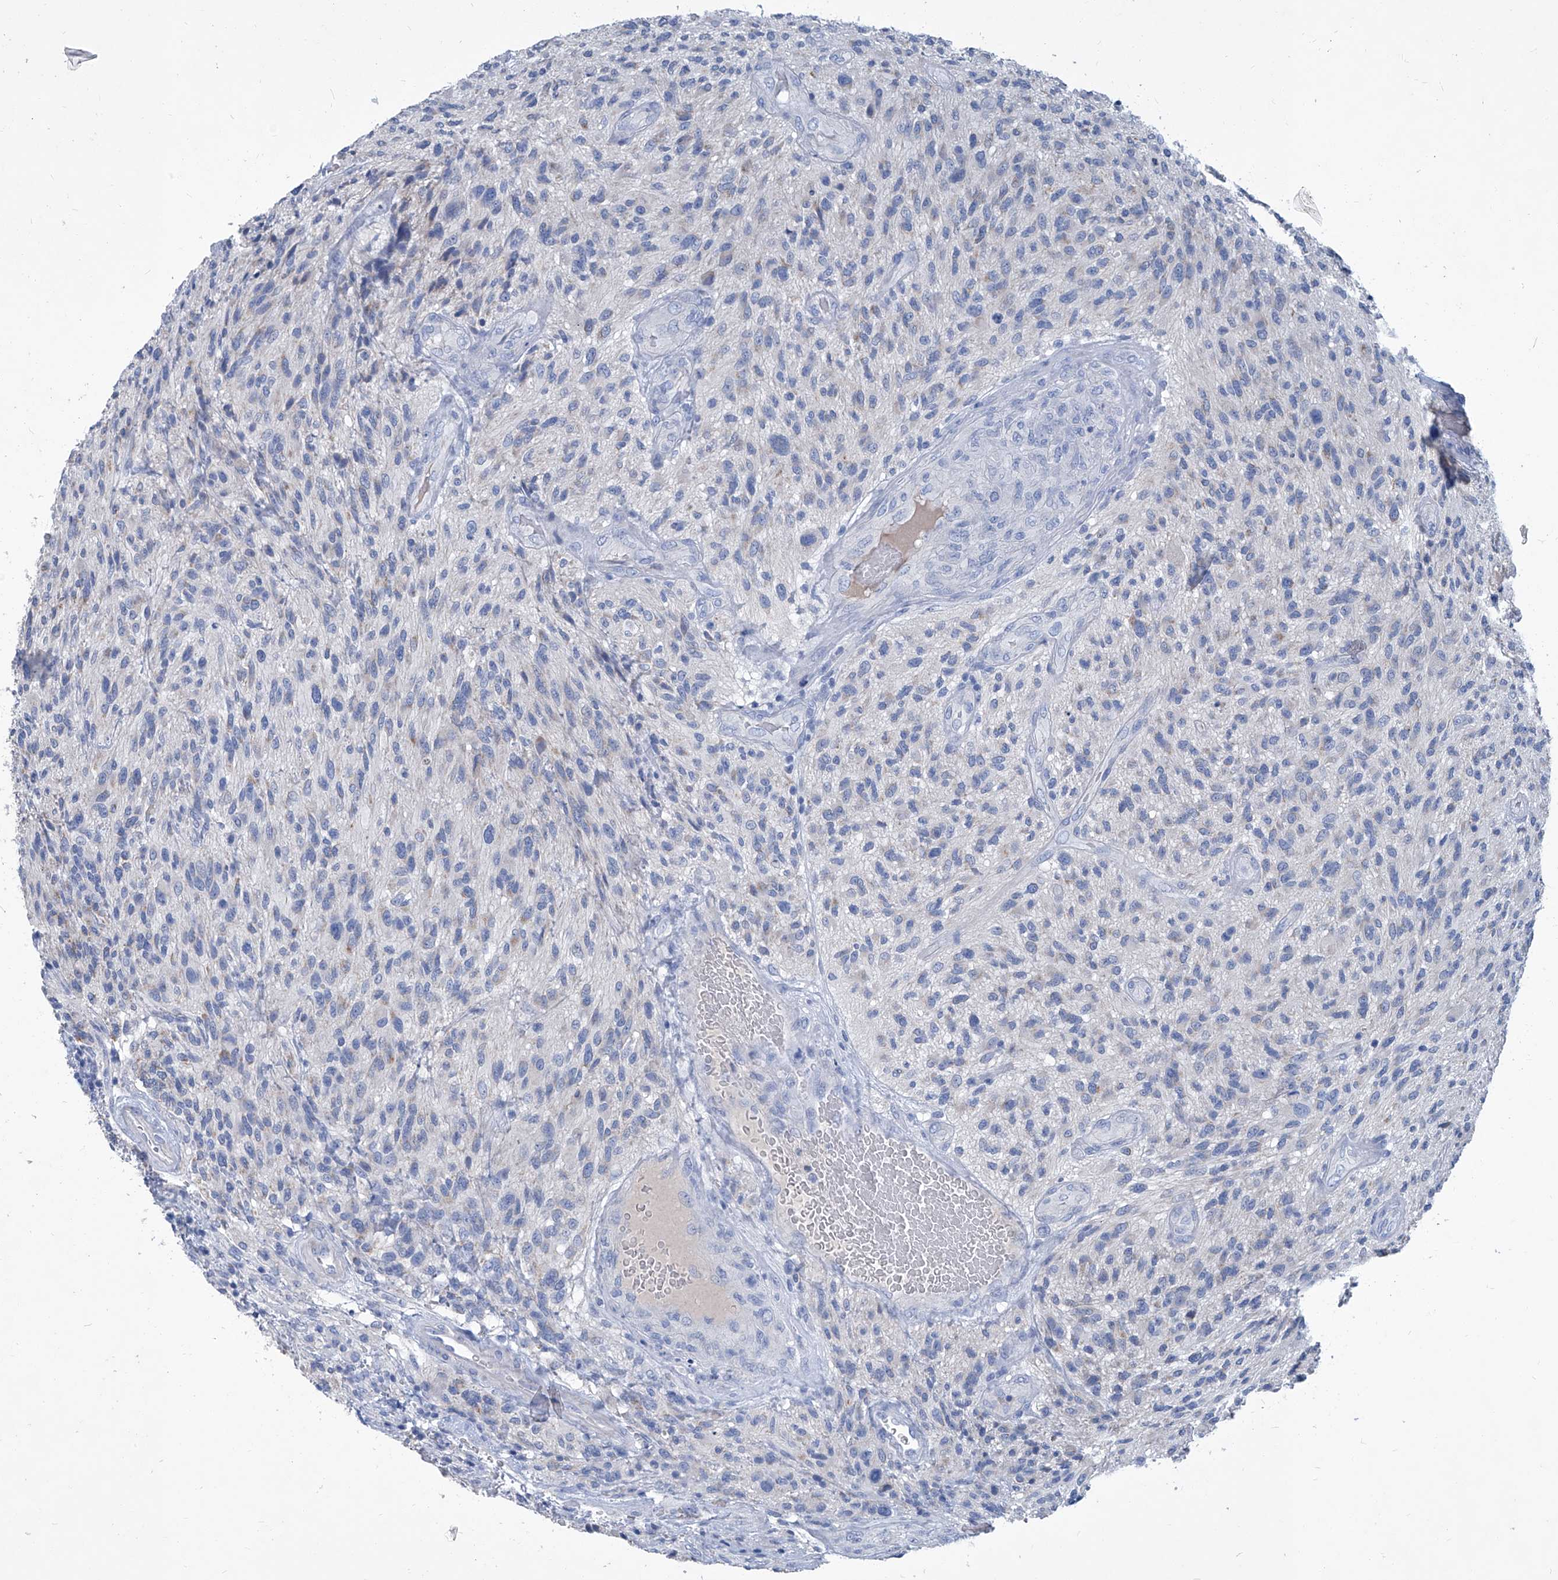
{"staining": {"intensity": "negative", "quantity": "none", "location": "none"}, "tissue": "glioma", "cell_type": "Tumor cells", "image_type": "cancer", "snomed": [{"axis": "morphology", "description": "Glioma, malignant, High grade"}, {"axis": "topography", "description": "Brain"}], "caption": "This is an immunohistochemistry (IHC) image of human malignant glioma (high-grade). There is no staining in tumor cells.", "gene": "MTARC1", "patient": {"sex": "male", "age": 47}}